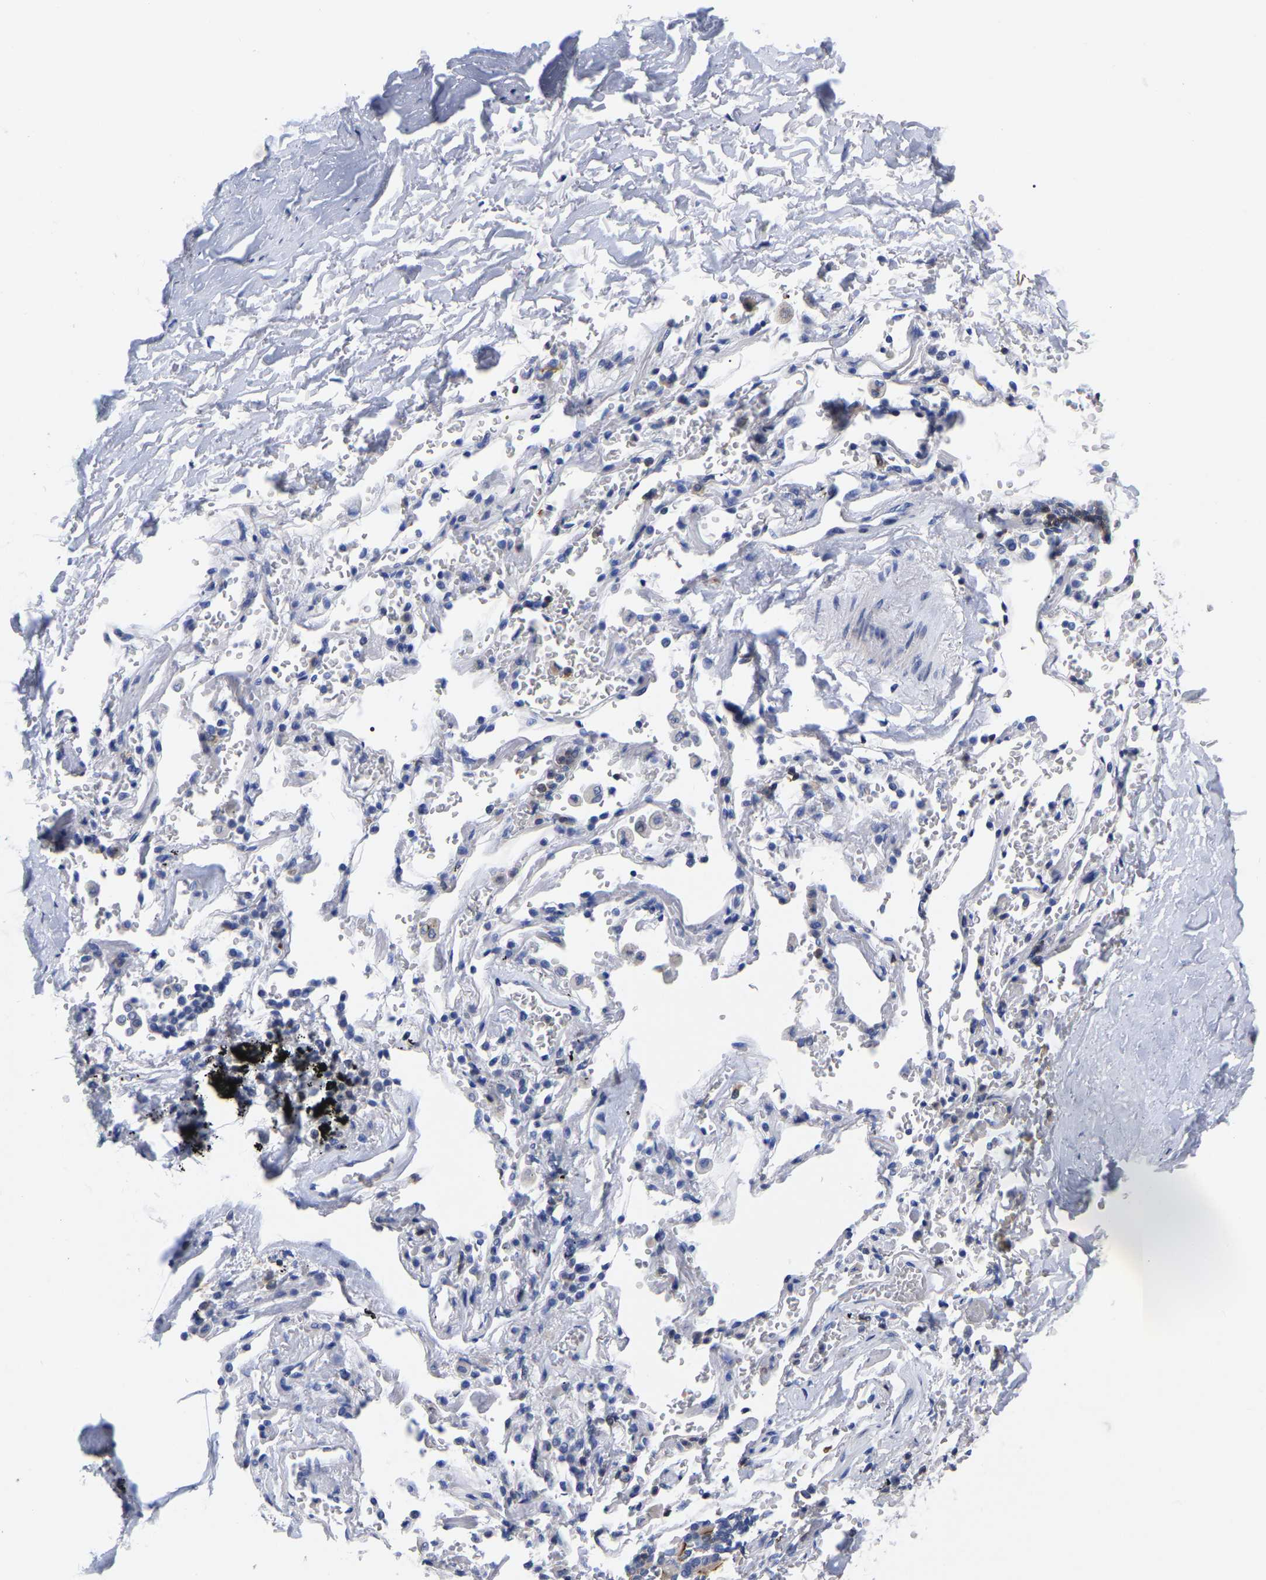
{"staining": {"intensity": "negative", "quantity": "none", "location": "none"}, "tissue": "adipose tissue", "cell_type": "Adipocytes", "image_type": "normal", "snomed": [{"axis": "morphology", "description": "Normal tissue, NOS"}, {"axis": "topography", "description": "Cartilage tissue"}, {"axis": "topography", "description": "Lung"}], "caption": "This is an immunohistochemistry (IHC) histopathology image of benign human adipose tissue. There is no positivity in adipocytes.", "gene": "PTPN7", "patient": {"sex": "female", "age": 77}}